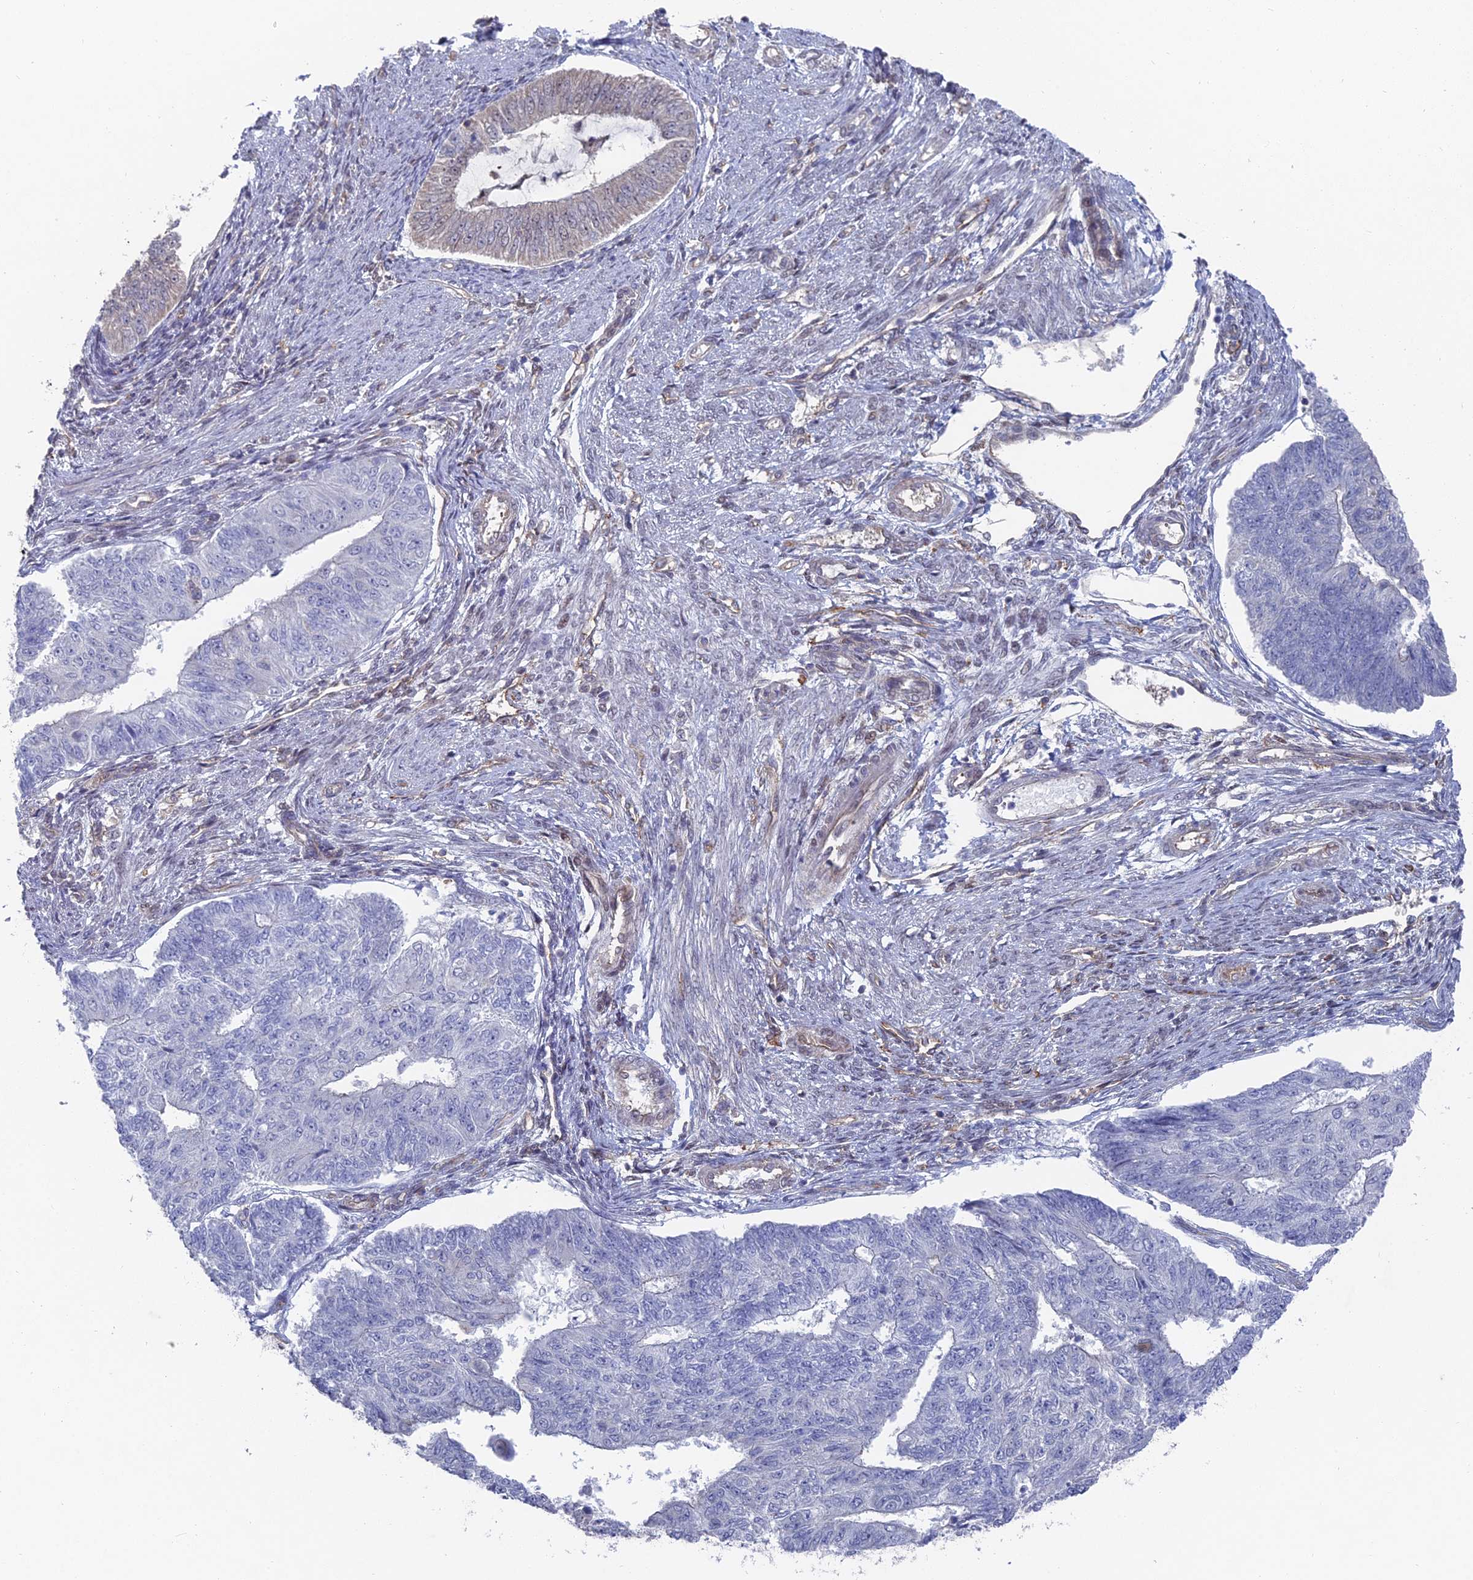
{"staining": {"intensity": "negative", "quantity": "none", "location": "none"}, "tissue": "endometrial cancer", "cell_type": "Tumor cells", "image_type": "cancer", "snomed": [{"axis": "morphology", "description": "Adenocarcinoma, NOS"}, {"axis": "topography", "description": "Endometrium"}], "caption": "High magnification brightfield microscopy of adenocarcinoma (endometrial) stained with DAB (brown) and counterstained with hematoxylin (blue): tumor cells show no significant expression. The staining is performed using DAB (3,3'-diaminobenzidine) brown chromogen with nuclei counter-stained in using hematoxylin.", "gene": "UNC5D", "patient": {"sex": "female", "age": 32}}